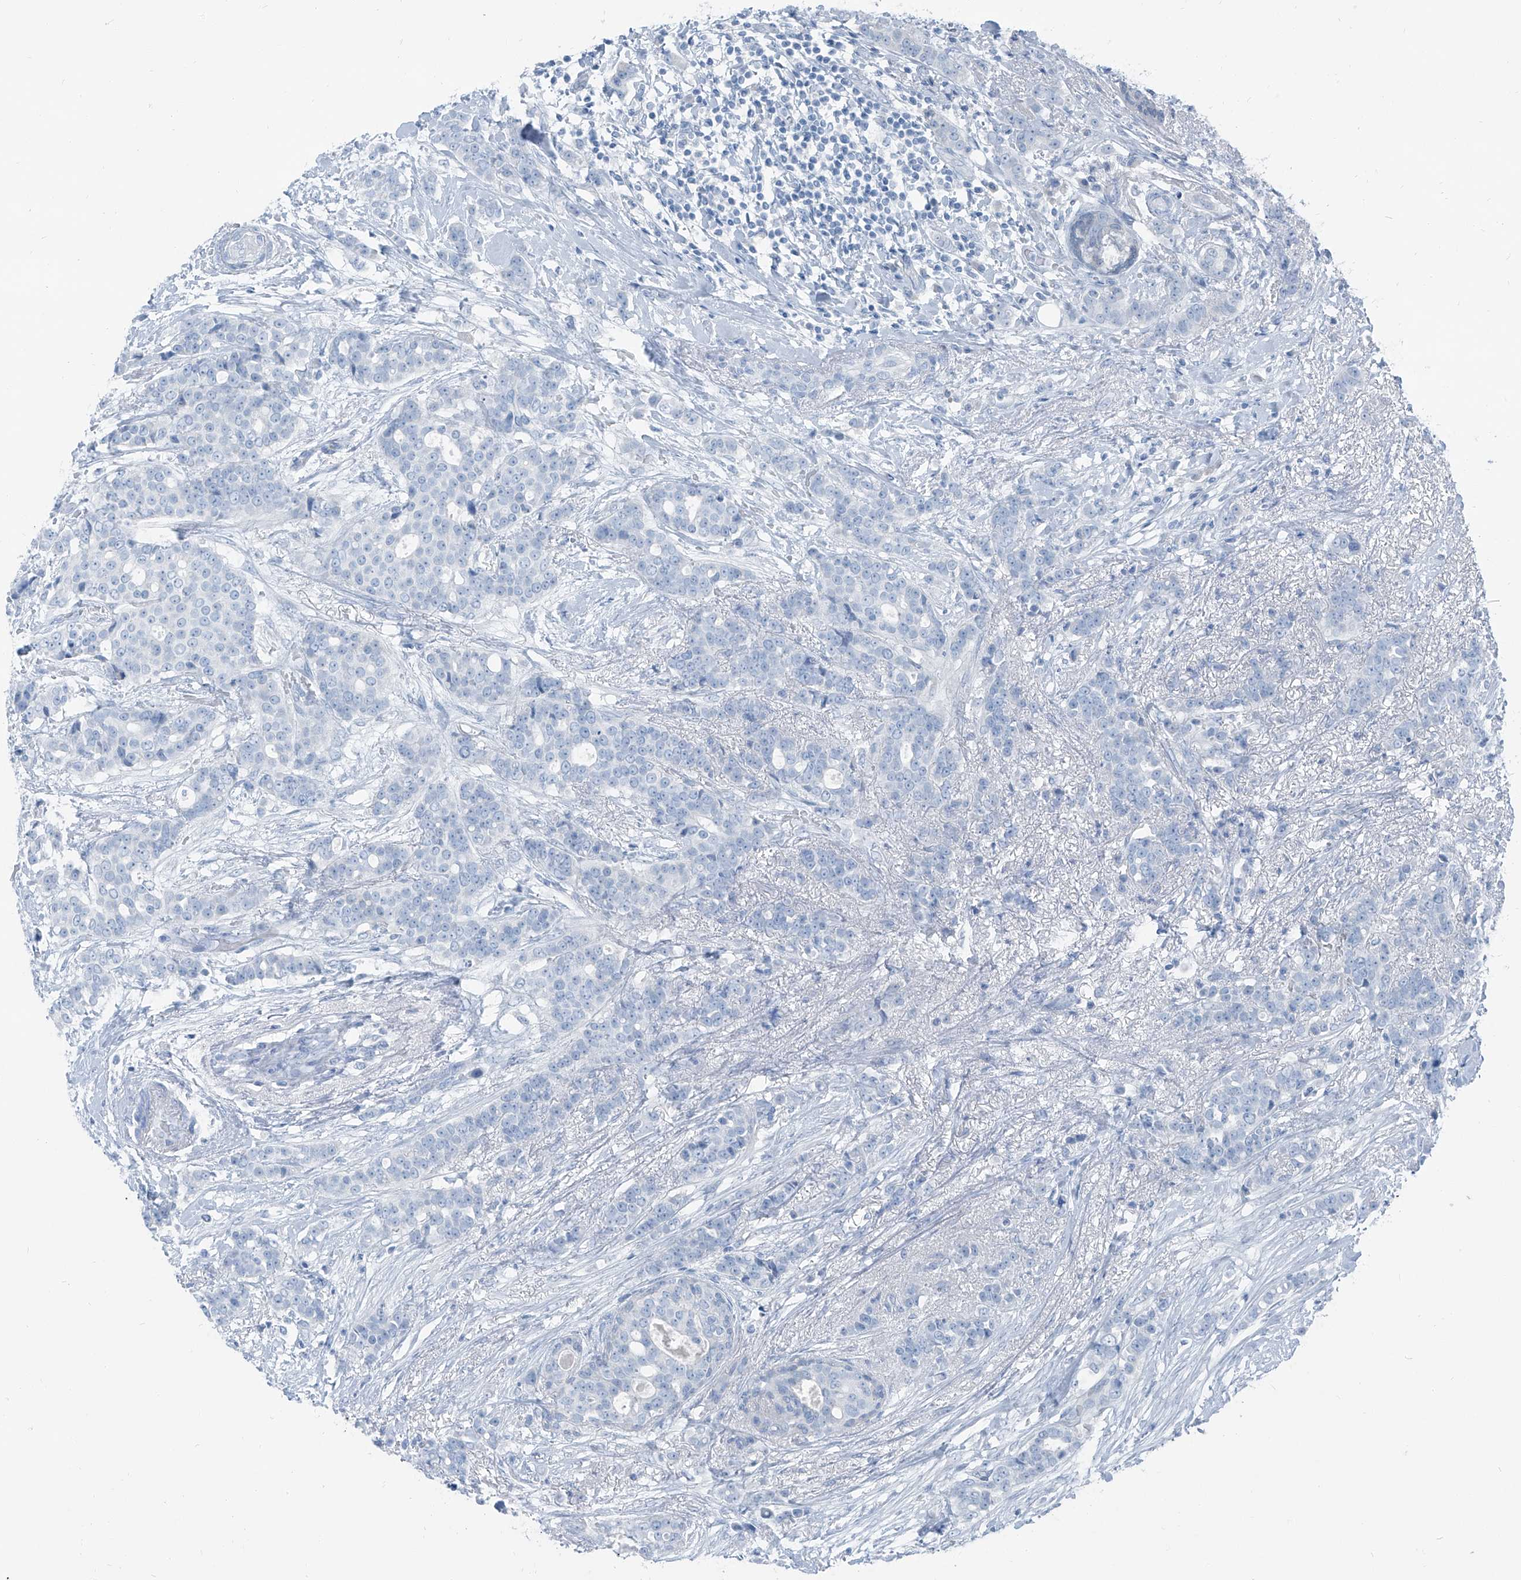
{"staining": {"intensity": "negative", "quantity": "none", "location": "none"}, "tissue": "breast cancer", "cell_type": "Tumor cells", "image_type": "cancer", "snomed": [{"axis": "morphology", "description": "Lobular carcinoma"}, {"axis": "topography", "description": "Breast"}], "caption": "Photomicrograph shows no protein expression in tumor cells of lobular carcinoma (breast) tissue.", "gene": "RGN", "patient": {"sex": "female", "age": 51}}